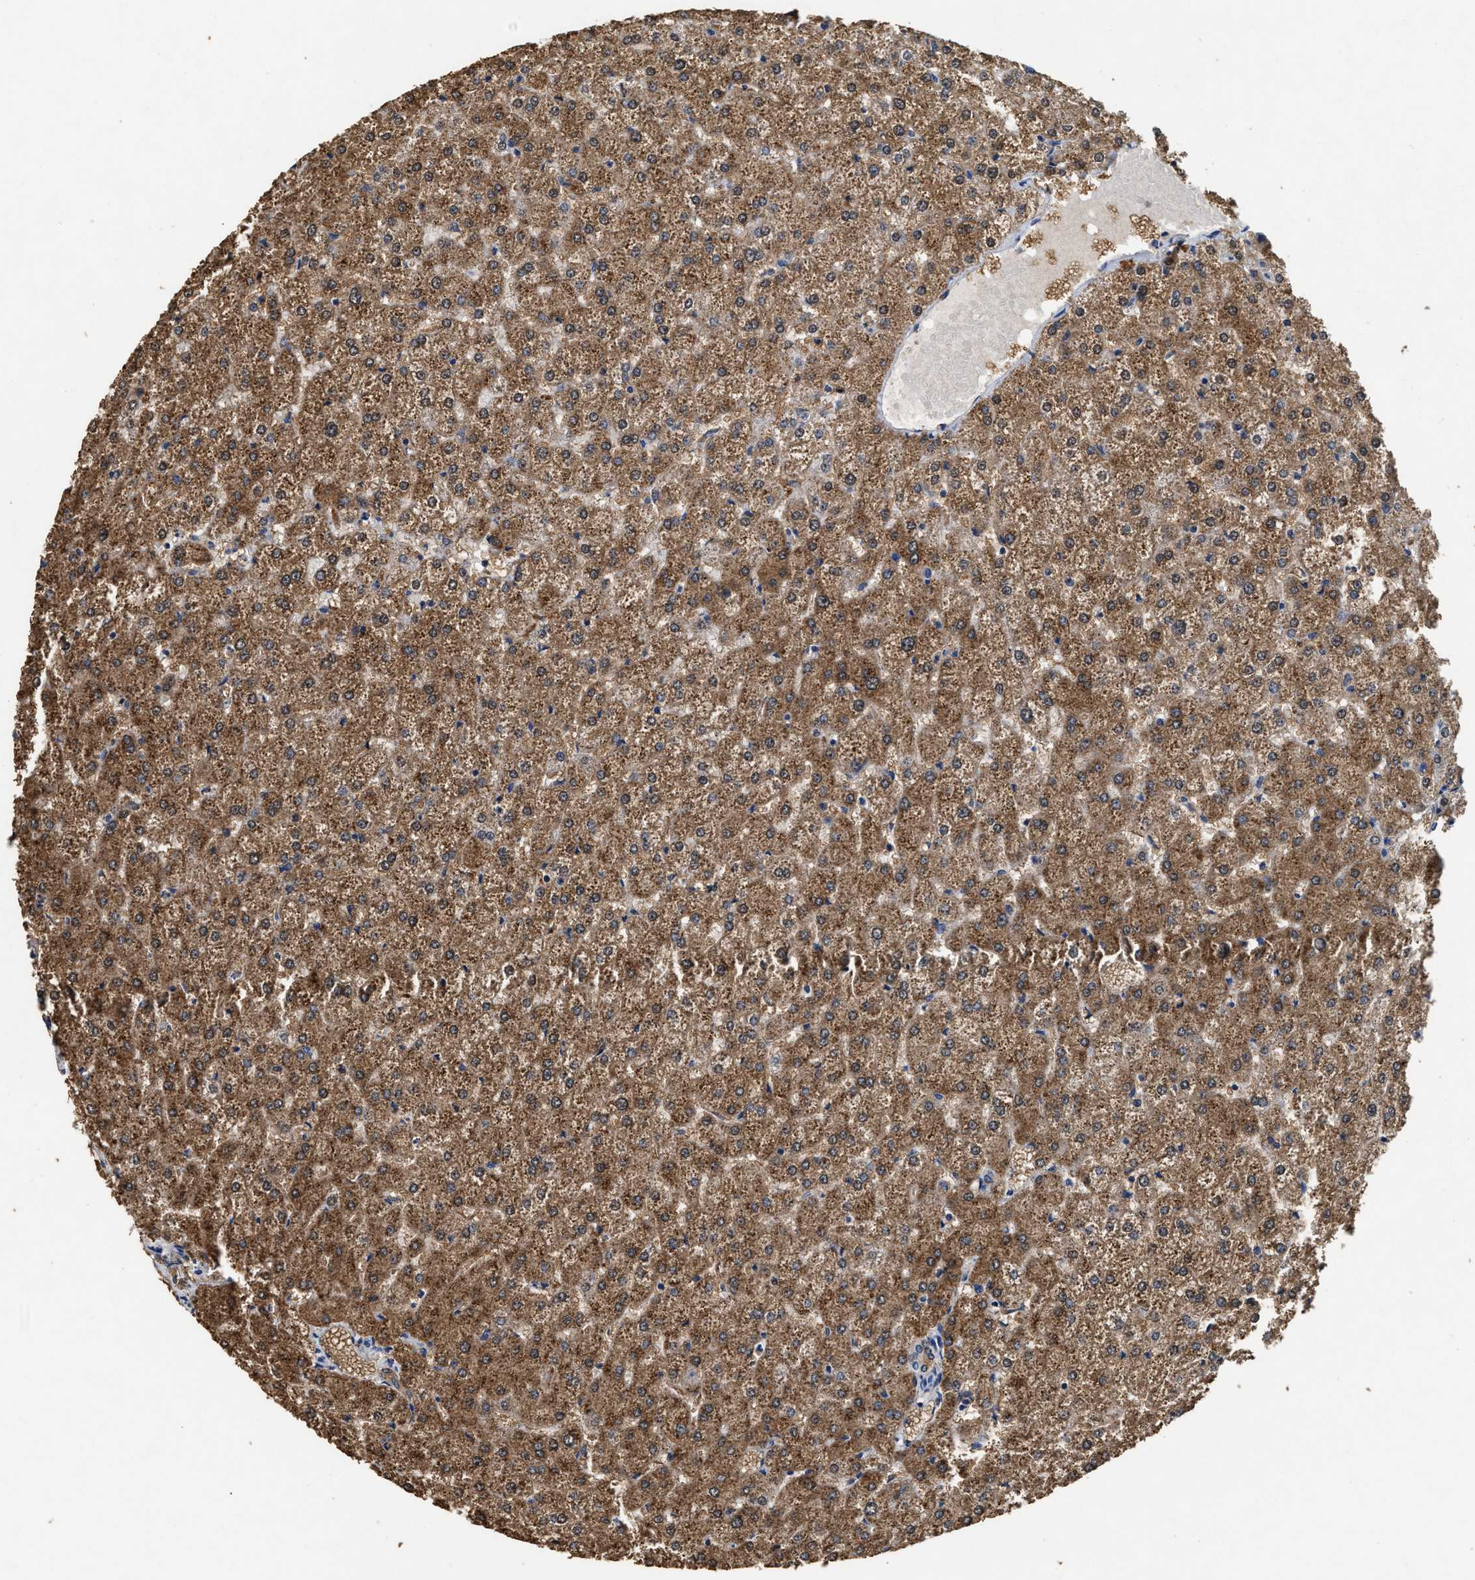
{"staining": {"intensity": "negative", "quantity": "none", "location": "none"}, "tissue": "liver", "cell_type": "Cholangiocytes", "image_type": "normal", "snomed": [{"axis": "morphology", "description": "Normal tissue, NOS"}, {"axis": "topography", "description": "Liver"}], "caption": "DAB immunohistochemical staining of normal human liver shows no significant positivity in cholangiocytes. (DAB immunohistochemistry, high magnification).", "gene": "ACAT2", "patient": {"sex": "female", "age": 32}}